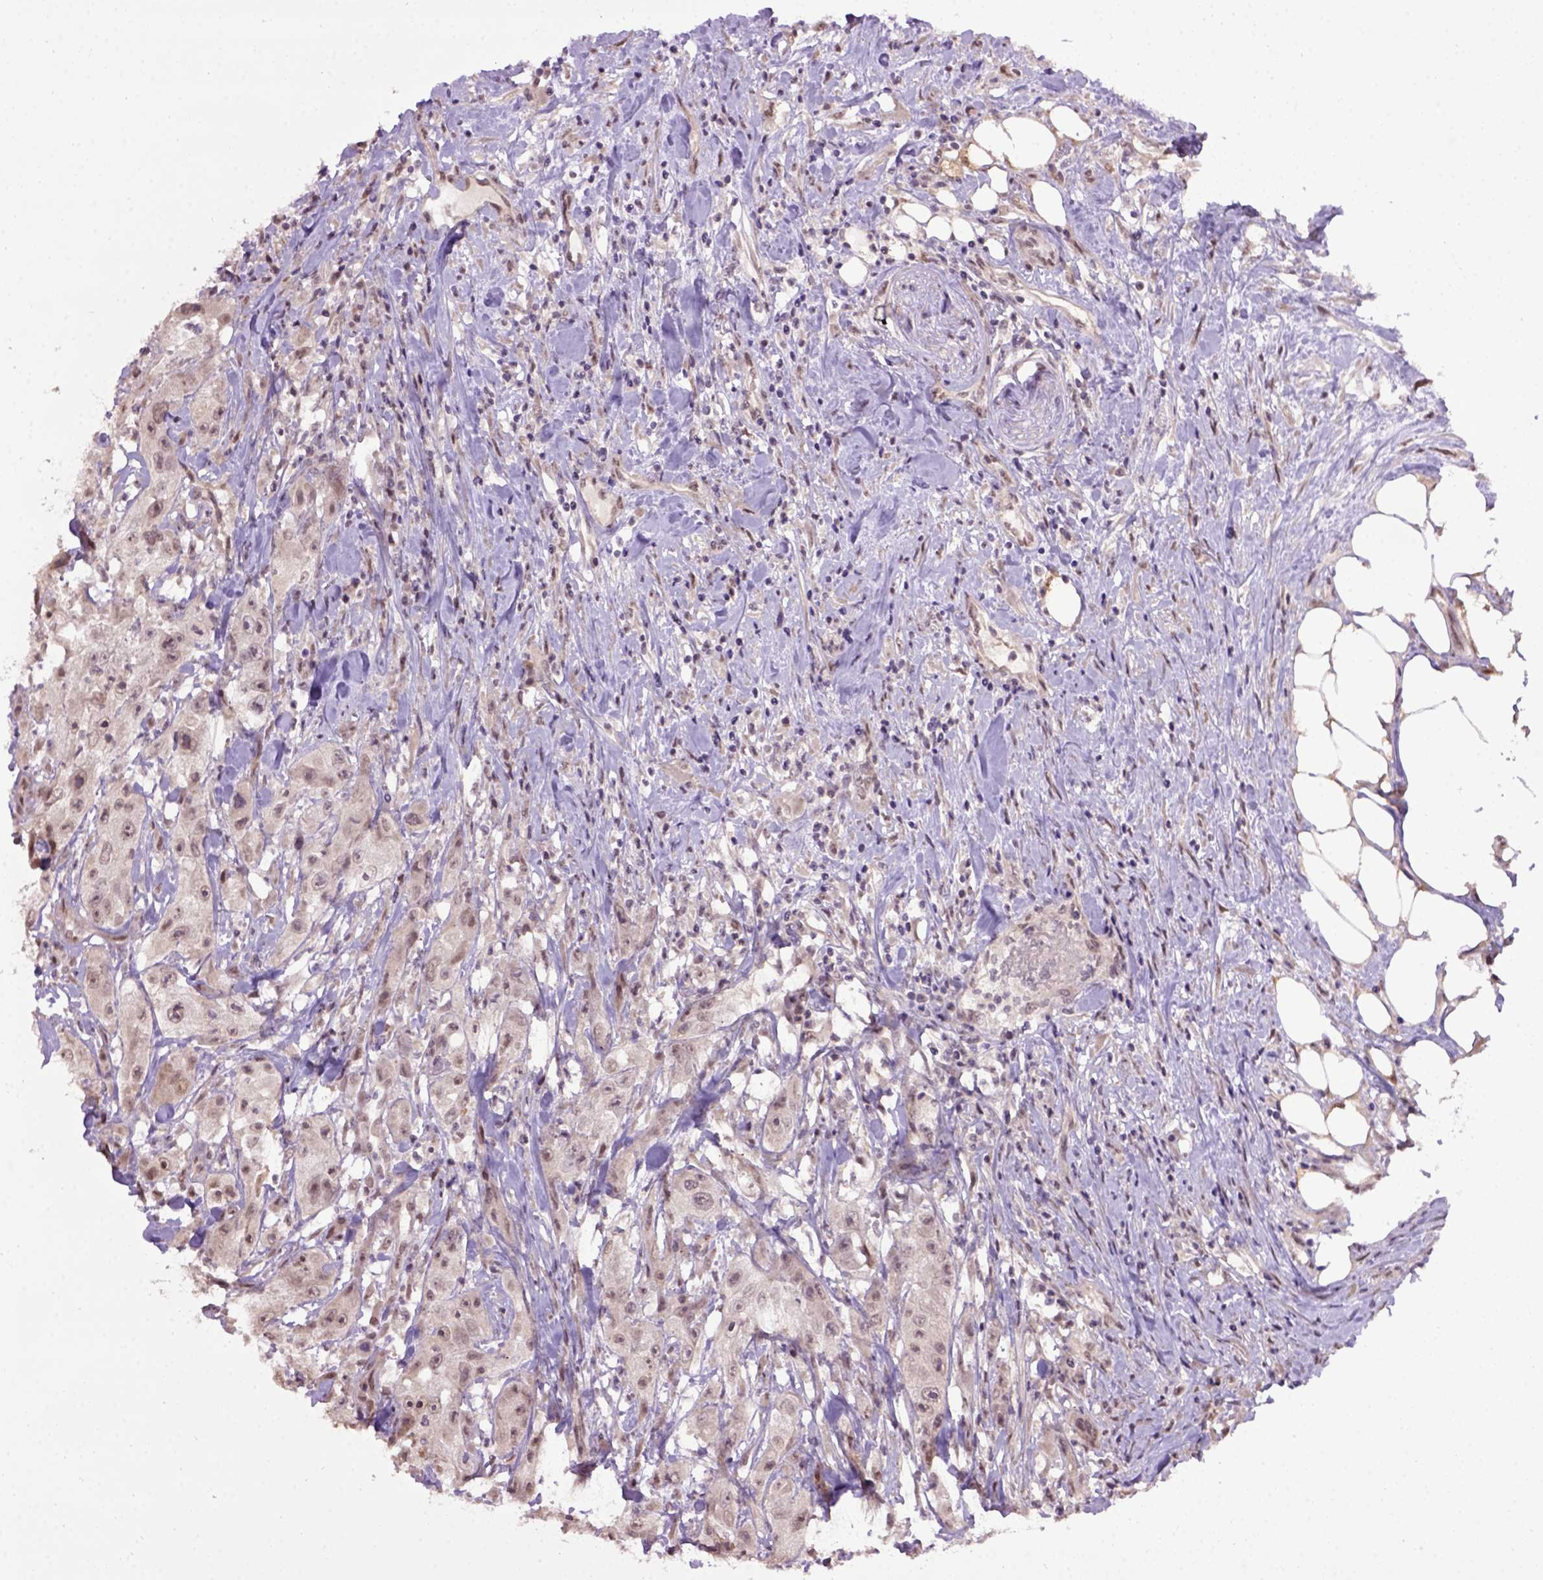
{"staining": {"intensity": "negative", "quantity": "none", "location": "none"}, "tissue": "urothelial cancer", "cell_type": "Tumor cells", "image_type": "cancer", "snomed": [{"axis": "morphology", "description": "Urothelial carcinoma, High grade"}, {"axis": "topography", "description": "Urinary bladder"}], "caption": "High power microscopy histopathology image of an immunohistochemistry (IHC) histopathology image of urothelial cancer, revealing no significant positivity in tumor cells.", "gene": "RAB43", "patient": {"sex": "male", "age": 79}}